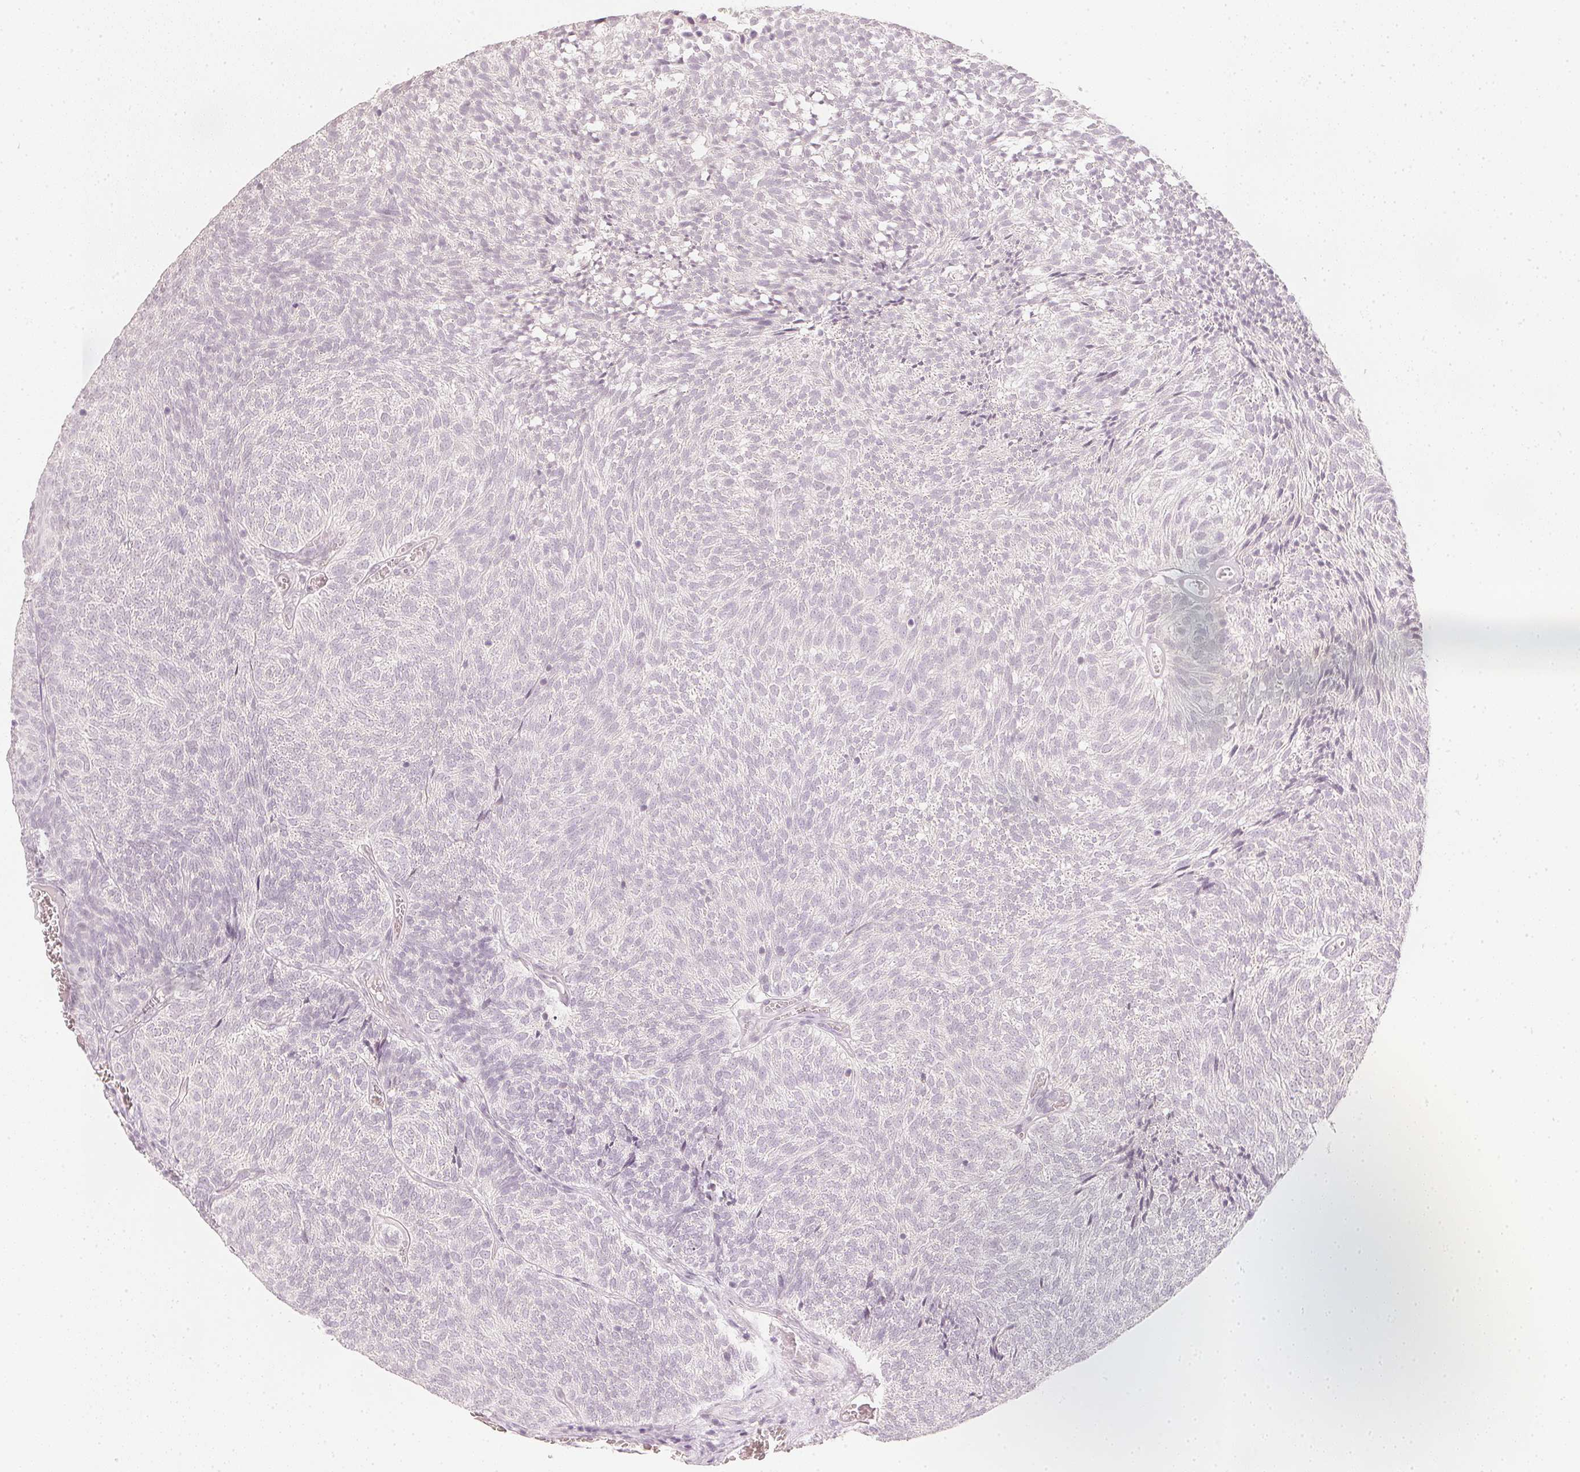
{"staining": {"intensity": "negative", "quantity": "none", "location": "none"}, "tissue": "urothelial cancer", "cell_type": "Tumor cells", "image_type": "cancer", "snomed": [{"axis": "morphology", "description": "Urothelial carcinoma, Low grade"}, {"axis": "topography", "description": "Urinary bladder"}], "caption": "Tumor cells are negative for brown protein staining in urothelial cancer.", "gene": "CALB1", "patient": {"sex": "male", "age": 77}}